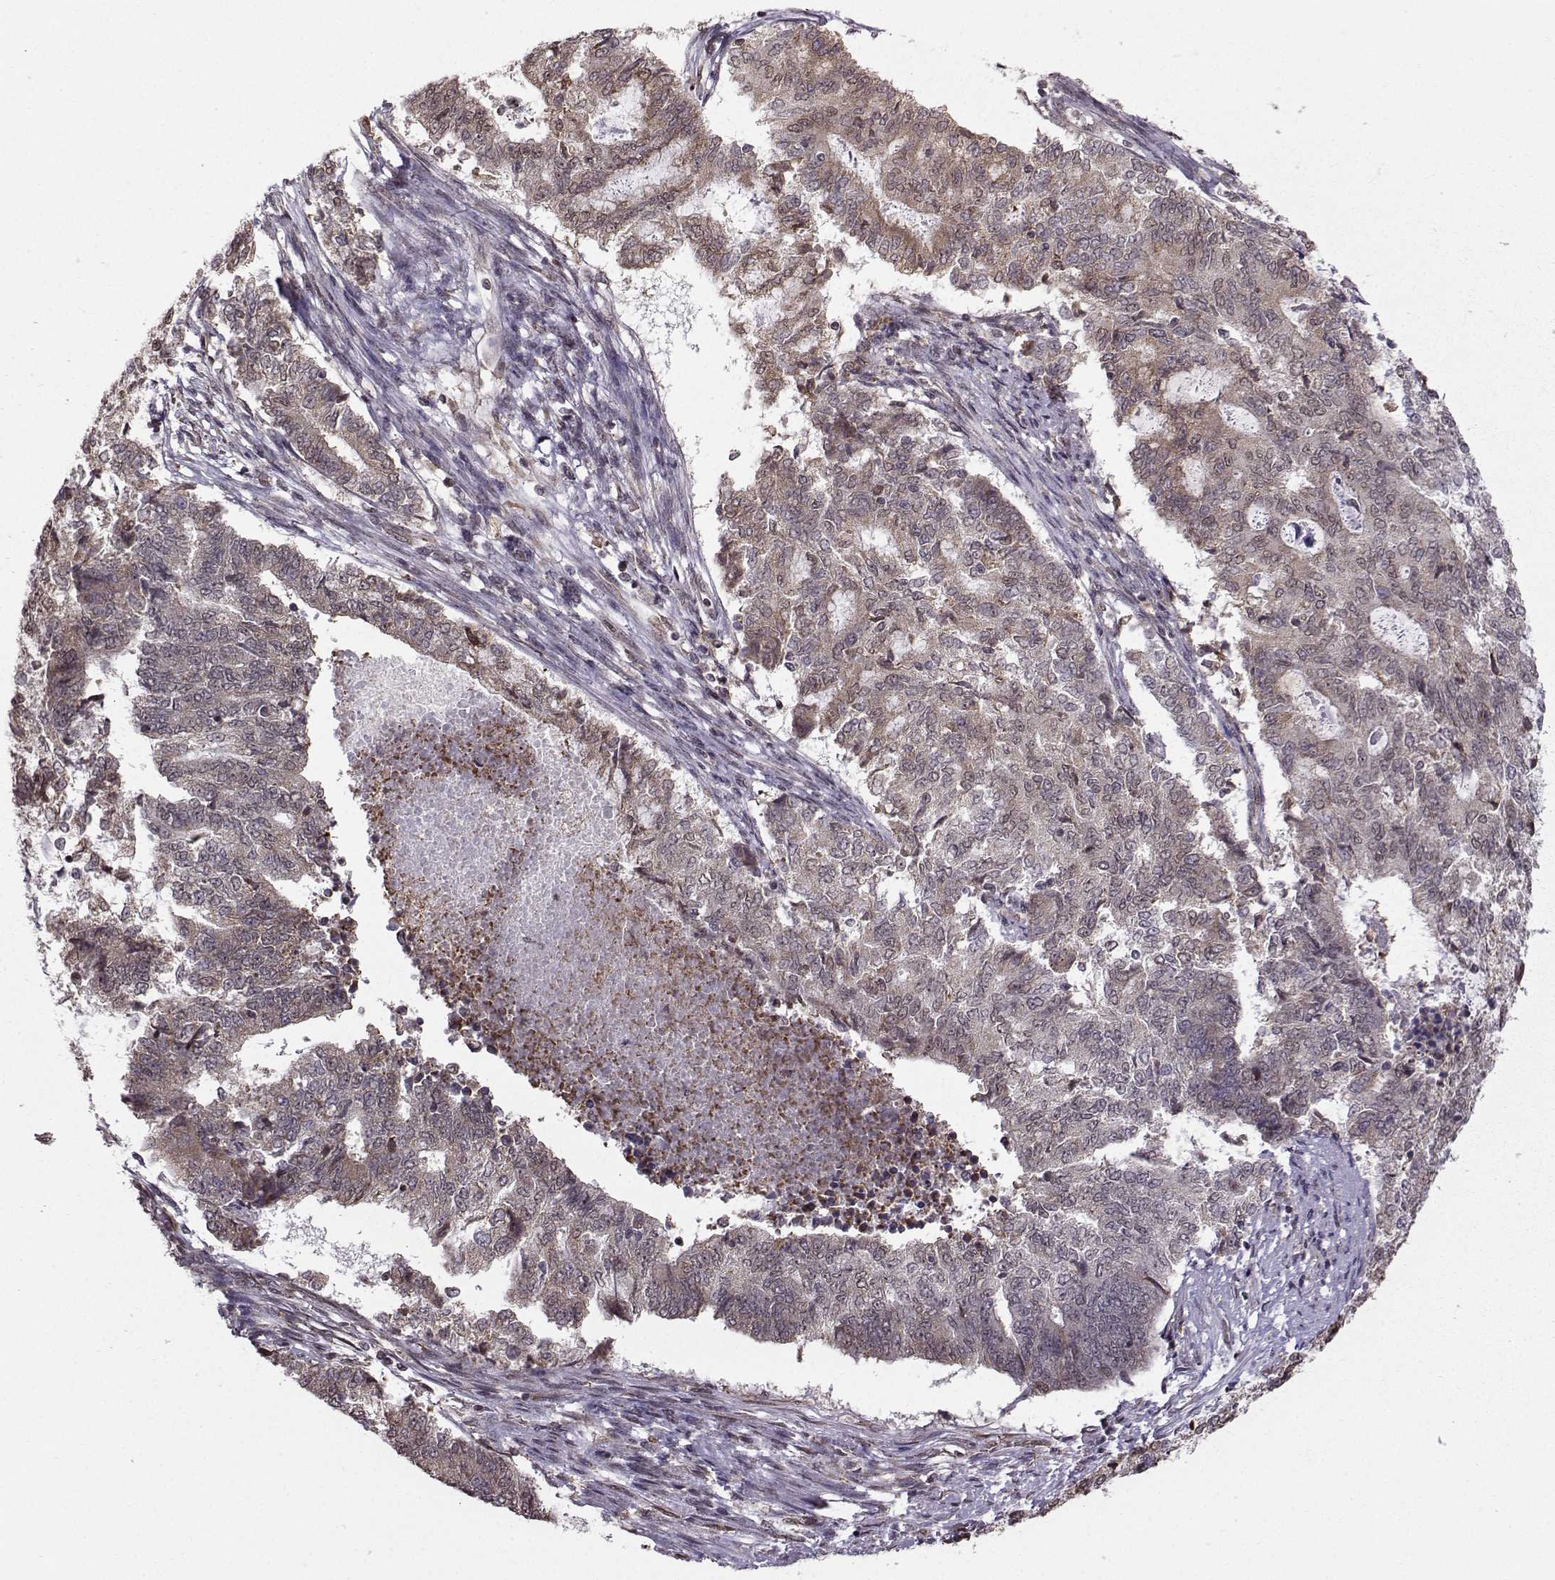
{"staining": {"intensity": "weak", "quantity": "<25%", "location": "cytoplasmic/membranous"}, "tissue": "endometrial cancer", "cell_type": "Tumor cells", "image_type": "cancer", "snomed": [{"axis": "morphology", "description": "Adenocarcinoma, NOS"}, {"axis": "topography", "description": "Endometrium"}], "caption": "IHC micrograph of neoplastic tissue: human endometrial adenocarcinoma stained with DAB shows no significant protein expression in tumor cells.", "gene": "EZH1", "patient": {"sex": "female", "age": 65}}